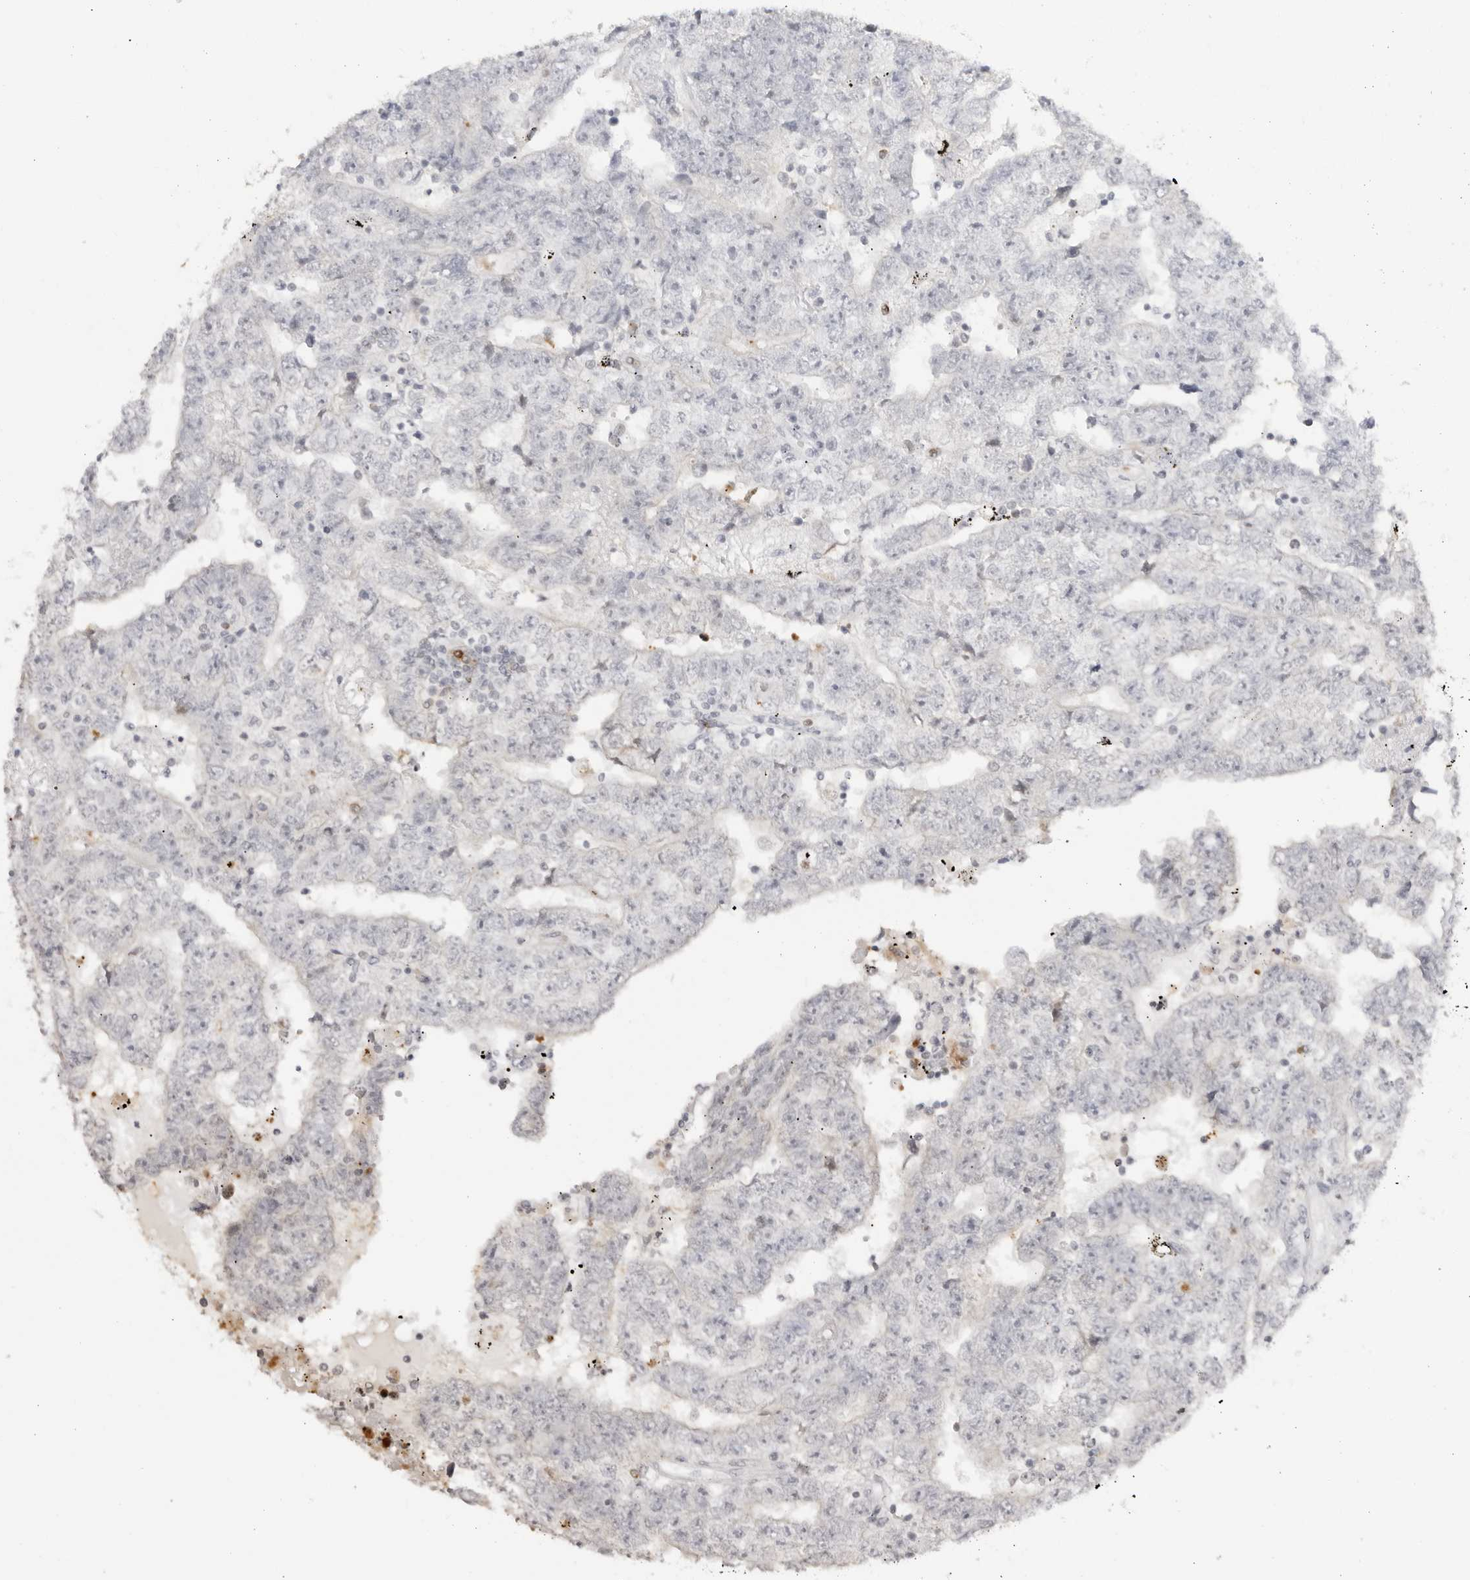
{"staining": {"intensity": "negative", "quantity": "none", "location": "none"}, "tissue": "testis cancer", "cell_type": "Tumor cells", "image_type": "cancer", "snomed": [{"axis": "morphology", "description": "Carcinoma, Embryonal, NOS"}, {"axis": "topography", "description": "Testis"}], "caption": "Testis cancer (embryonal carcinoma) was stained to show a protein in brown. There is no significant positivity in tumor cells.", "gene": "RNF146", "patient": {"sex": "male", "age": 25}}